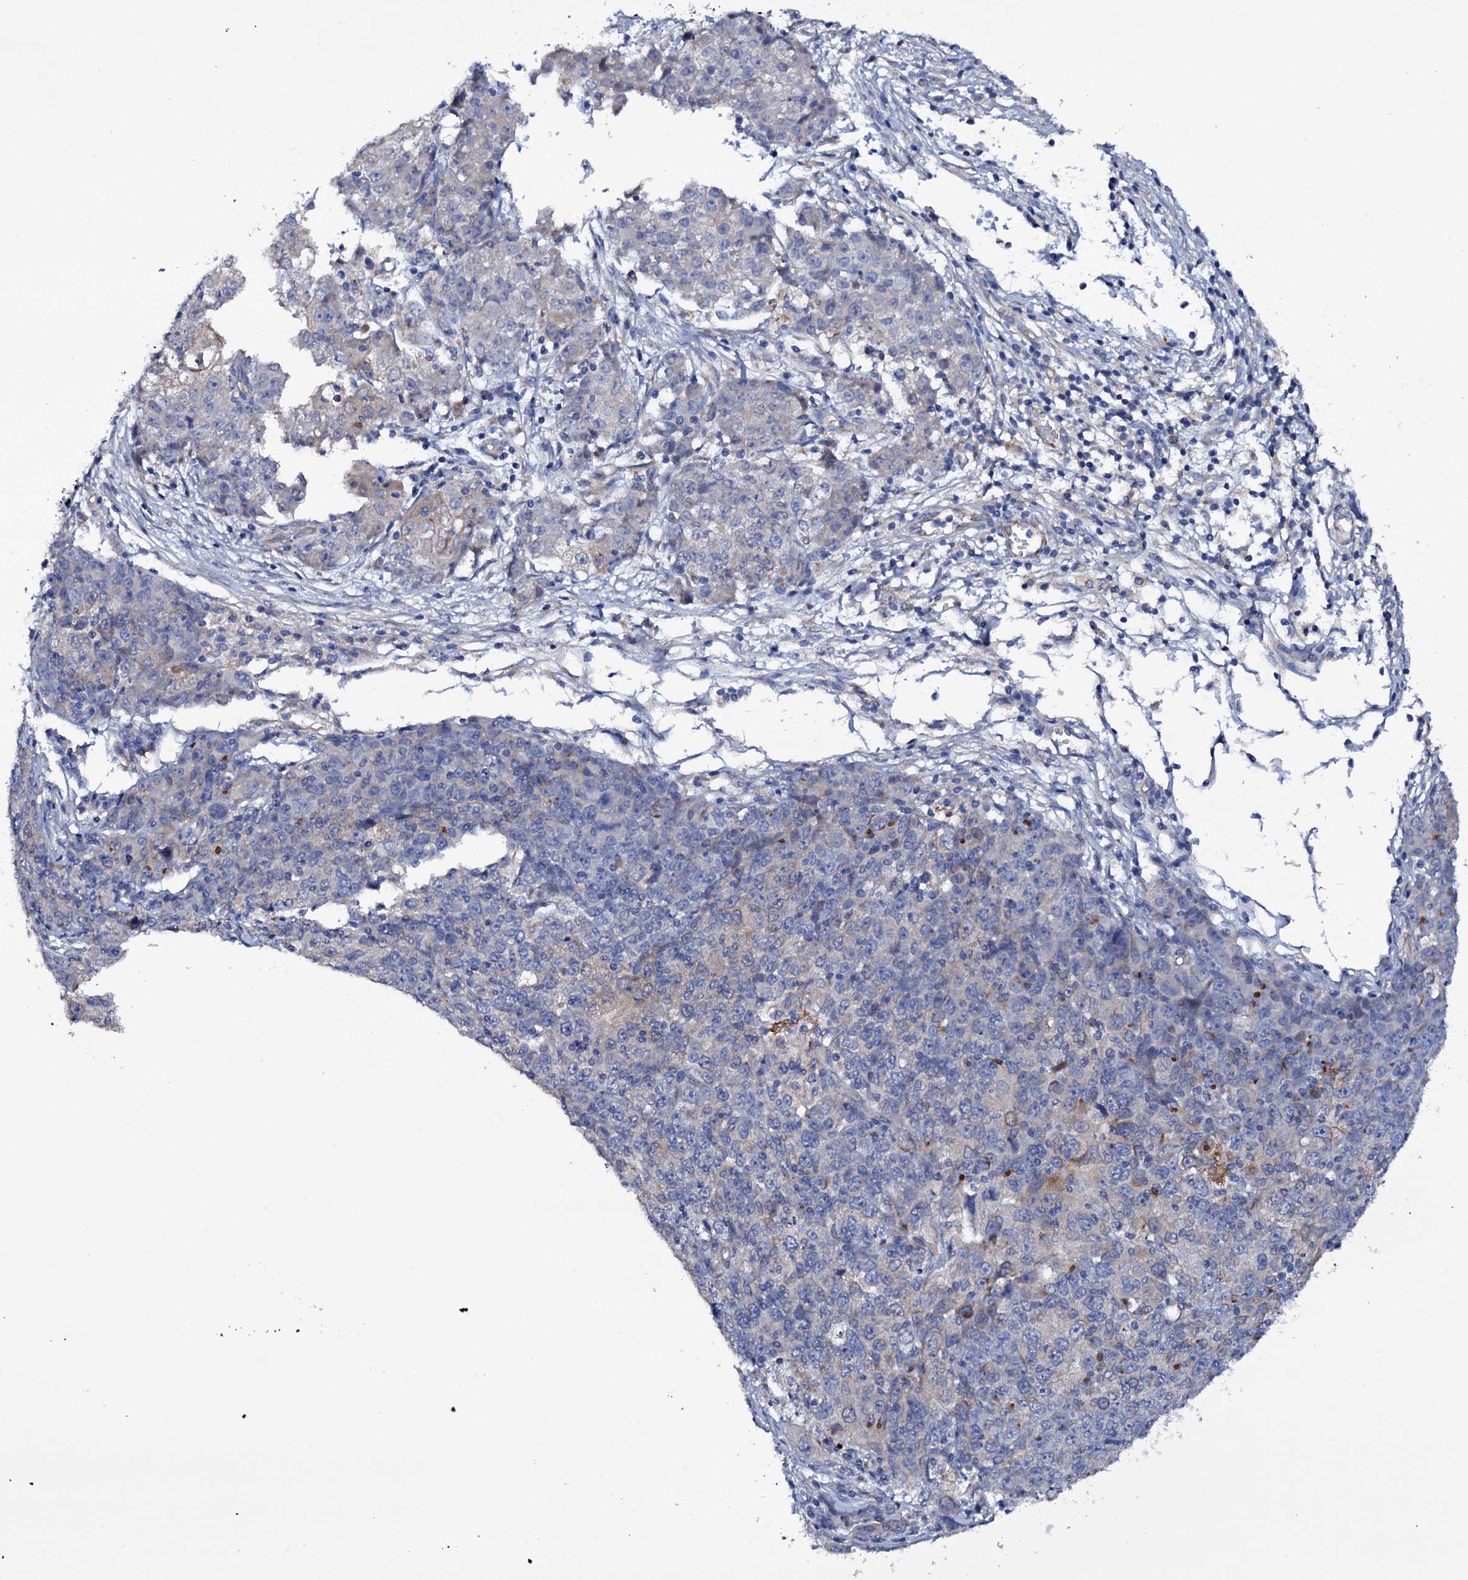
{"staining": {"intensity": "negative", "quantity": "none", "location": "none"}, "tissue": "ovarian cancer", "cell_type": "Tumor cells", "image_type": "cancer", "snomed": [{"axis": "morphology", "description": "Carcinoma, endometroid"}, {"axis": "topography", "description": "Ovary"}], "caption": "Protein analysis of ovarian cancer exhibits no significant staining in tumor cells.", "gene": "BCL2L14", "patient": {"sex": "female", "age": 42}}